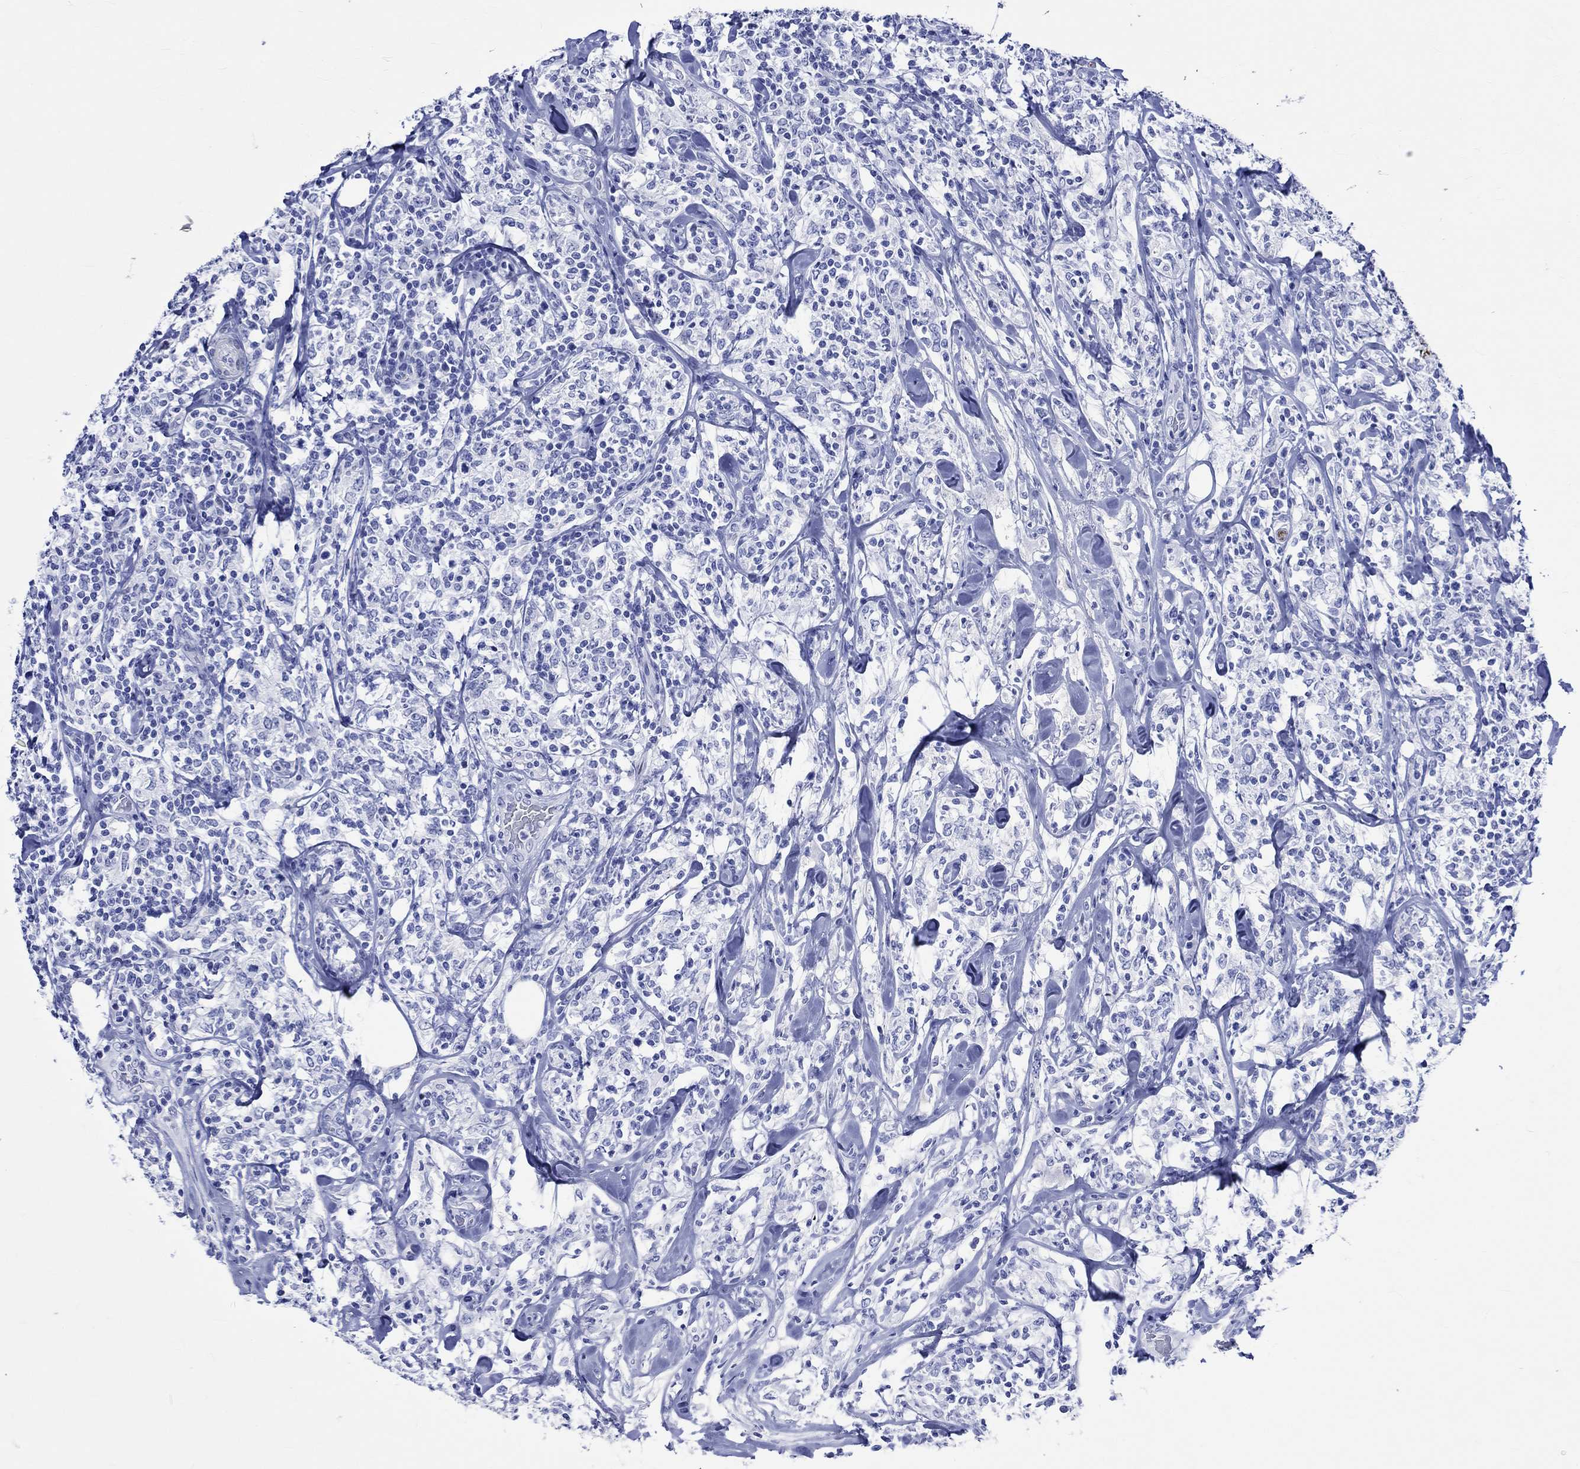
{"staining": {"intensity": "negative", "quantity": "none", "location": "none"}, "tissue": "lymphoma", "cell_type": "Tumor cells", "image_type": "cancer", "snomed": [{"axis": "morphology", "description": "Malignant lymphoma, non-Hodgkin's type, High grade"}, {"axis": "topography", "description": "Lymph node"}], "caption": "Tumor cells show no significant protein expression in lymphoma.", "gene": "CRYAB", "patient": {"sex": "female", "age": 84}}